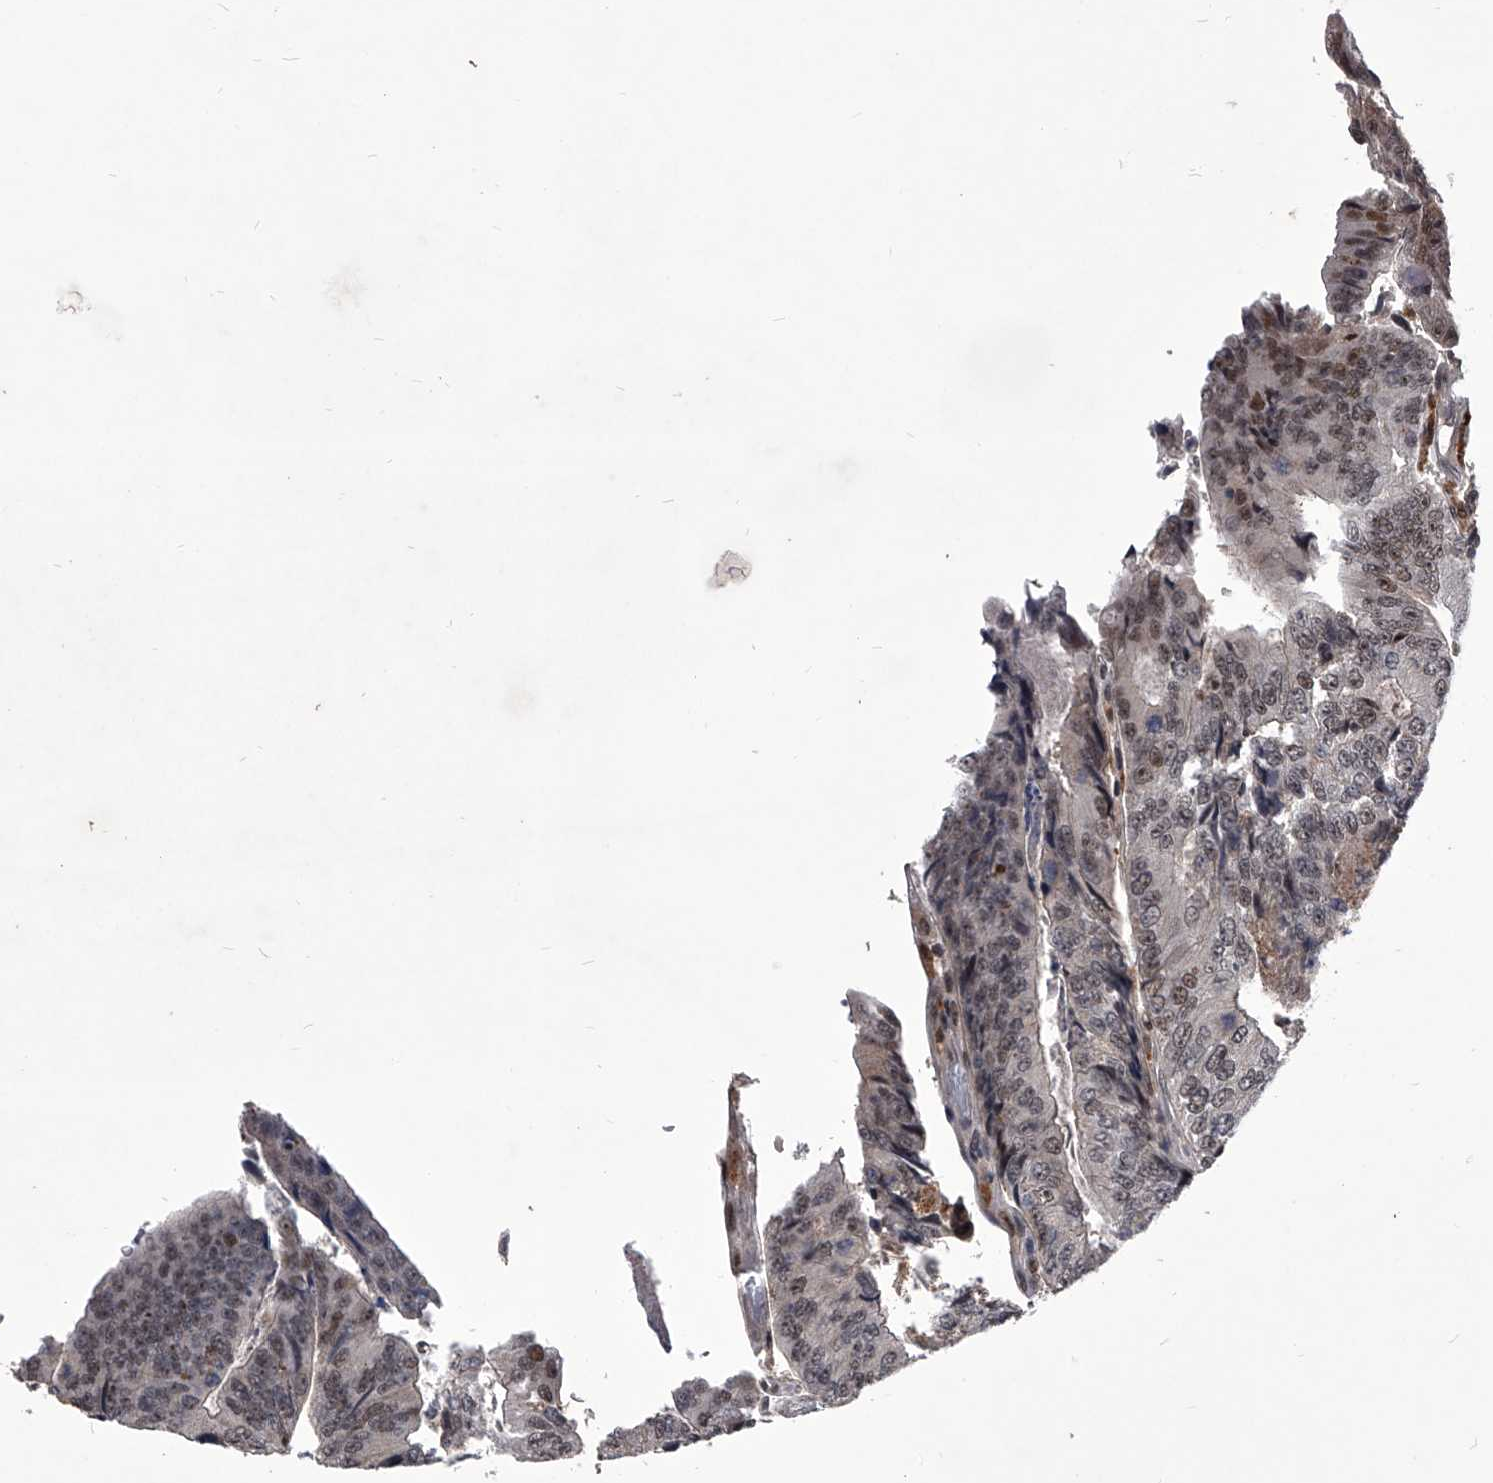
{"staining": {"intensity": "moderate", "quantity": "25%-75%", "location": "nuclear"}, "tissue": "colorectal cancer", "cell_type": "Tumor cells", "image_type": "cancer", "snomed": [{"axis": "morphology", "description": "Adenocarcinoma, NOS"}, {"axis": "topography", "description": "Colon"}], "caption": "Immunohistochemical staining of human colorectal cancer shows medium levels of moderate nuclear protein expression in about 25%-75% of tumor cells.", "gene": "CMTR1", "patient": {"sex": "female", "age": 67}}